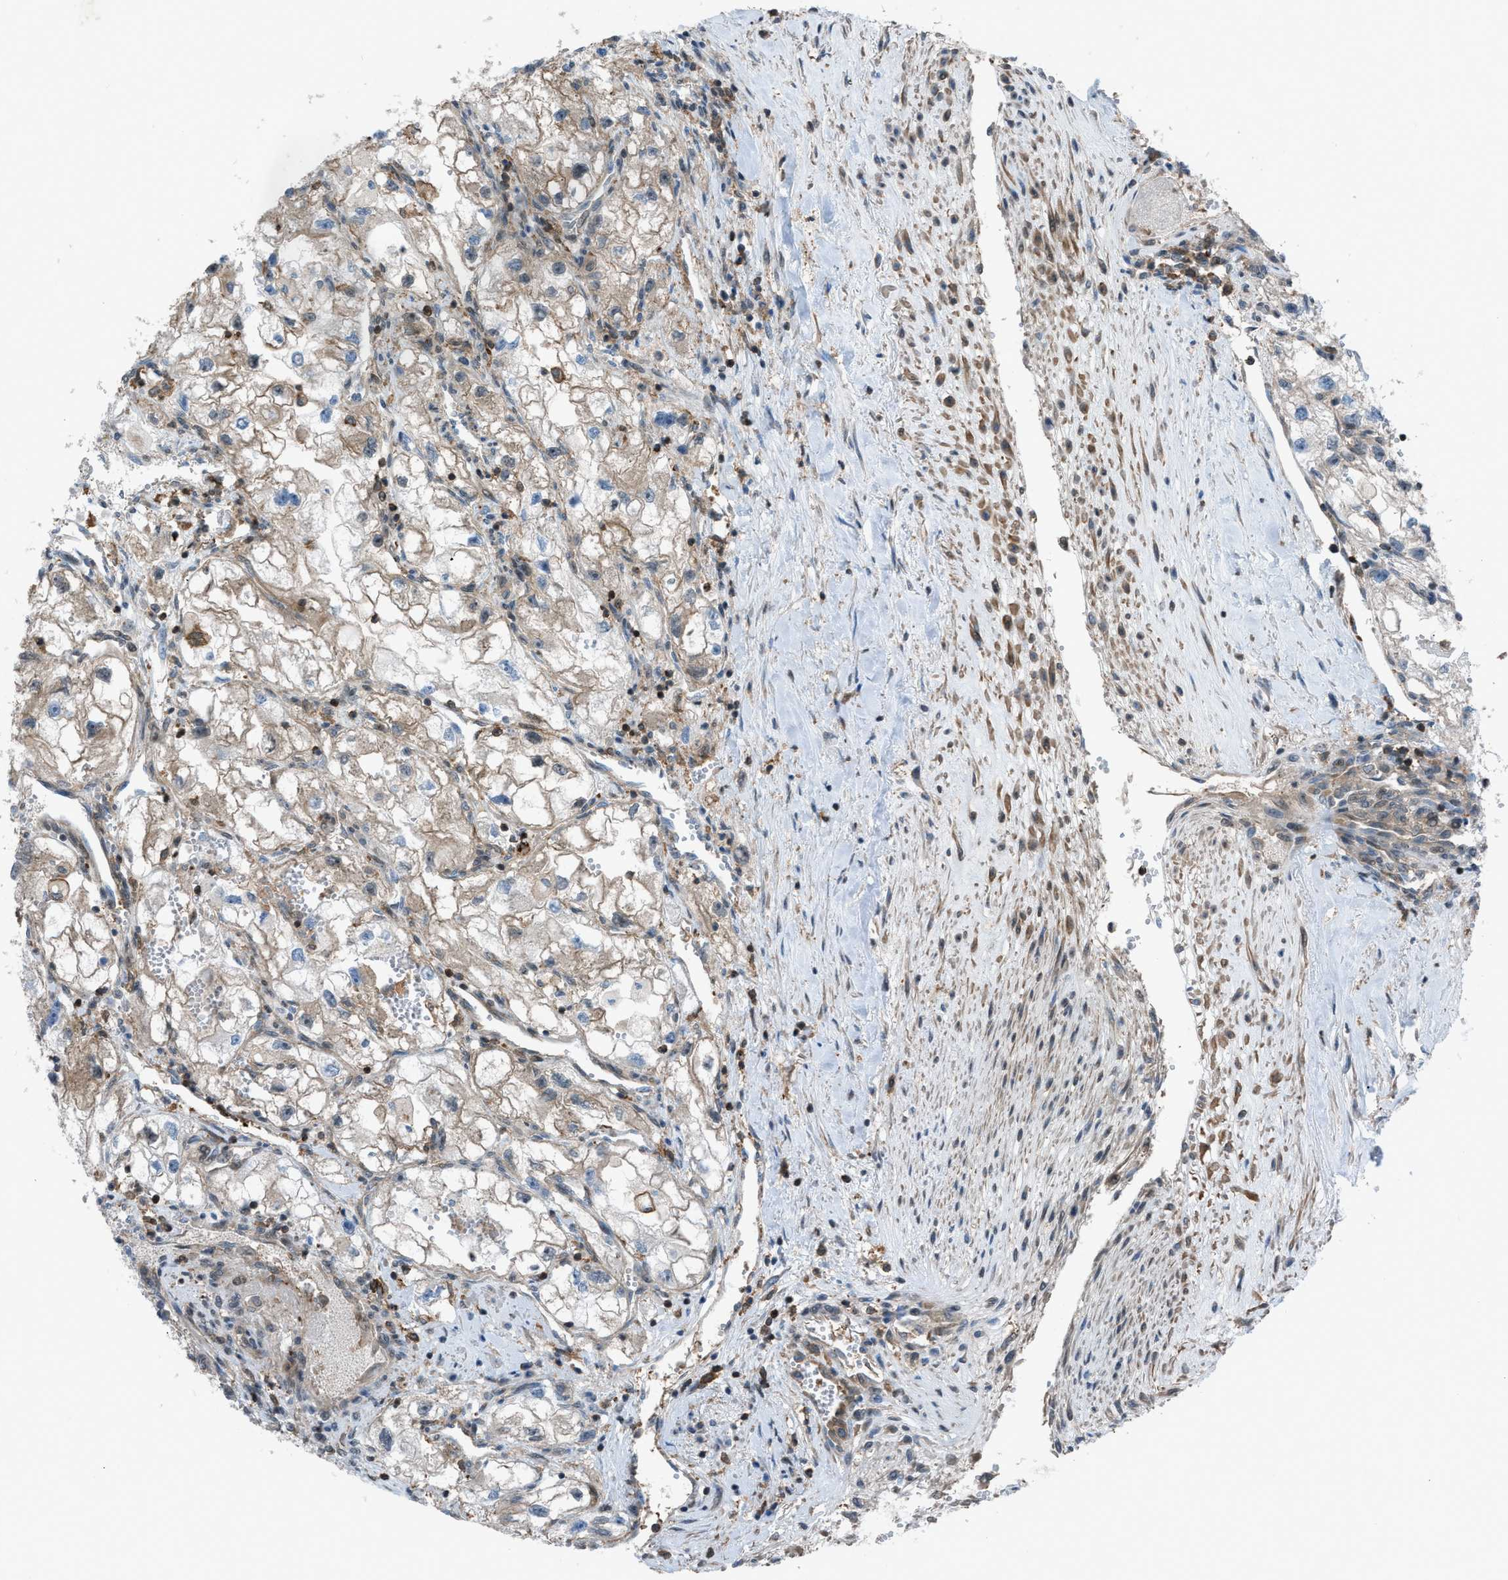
{"staining": {"intensity": "weak", "quantity": ">75%", "location": "cytoplasmic/membranous"}, "tissue": "renal cancer", "cell_type": "Tumor cells", "image_type": "cancer", "snomed": [{"axis": "morphology", "description": "Adenocarcinoma, NOS"}, {"axis": "topography", "description": "Kidney"}], "caption": "Weak cytoplasmic/membranous protein staining is identified in approximately >75% of tumor cells in renal cancer (adenocarcinoma). (DAB = brown stain, brightfield microscopy at high magnification).", "gene": "DYRK1A", "patient": {"sex": "female", "age": 70}}